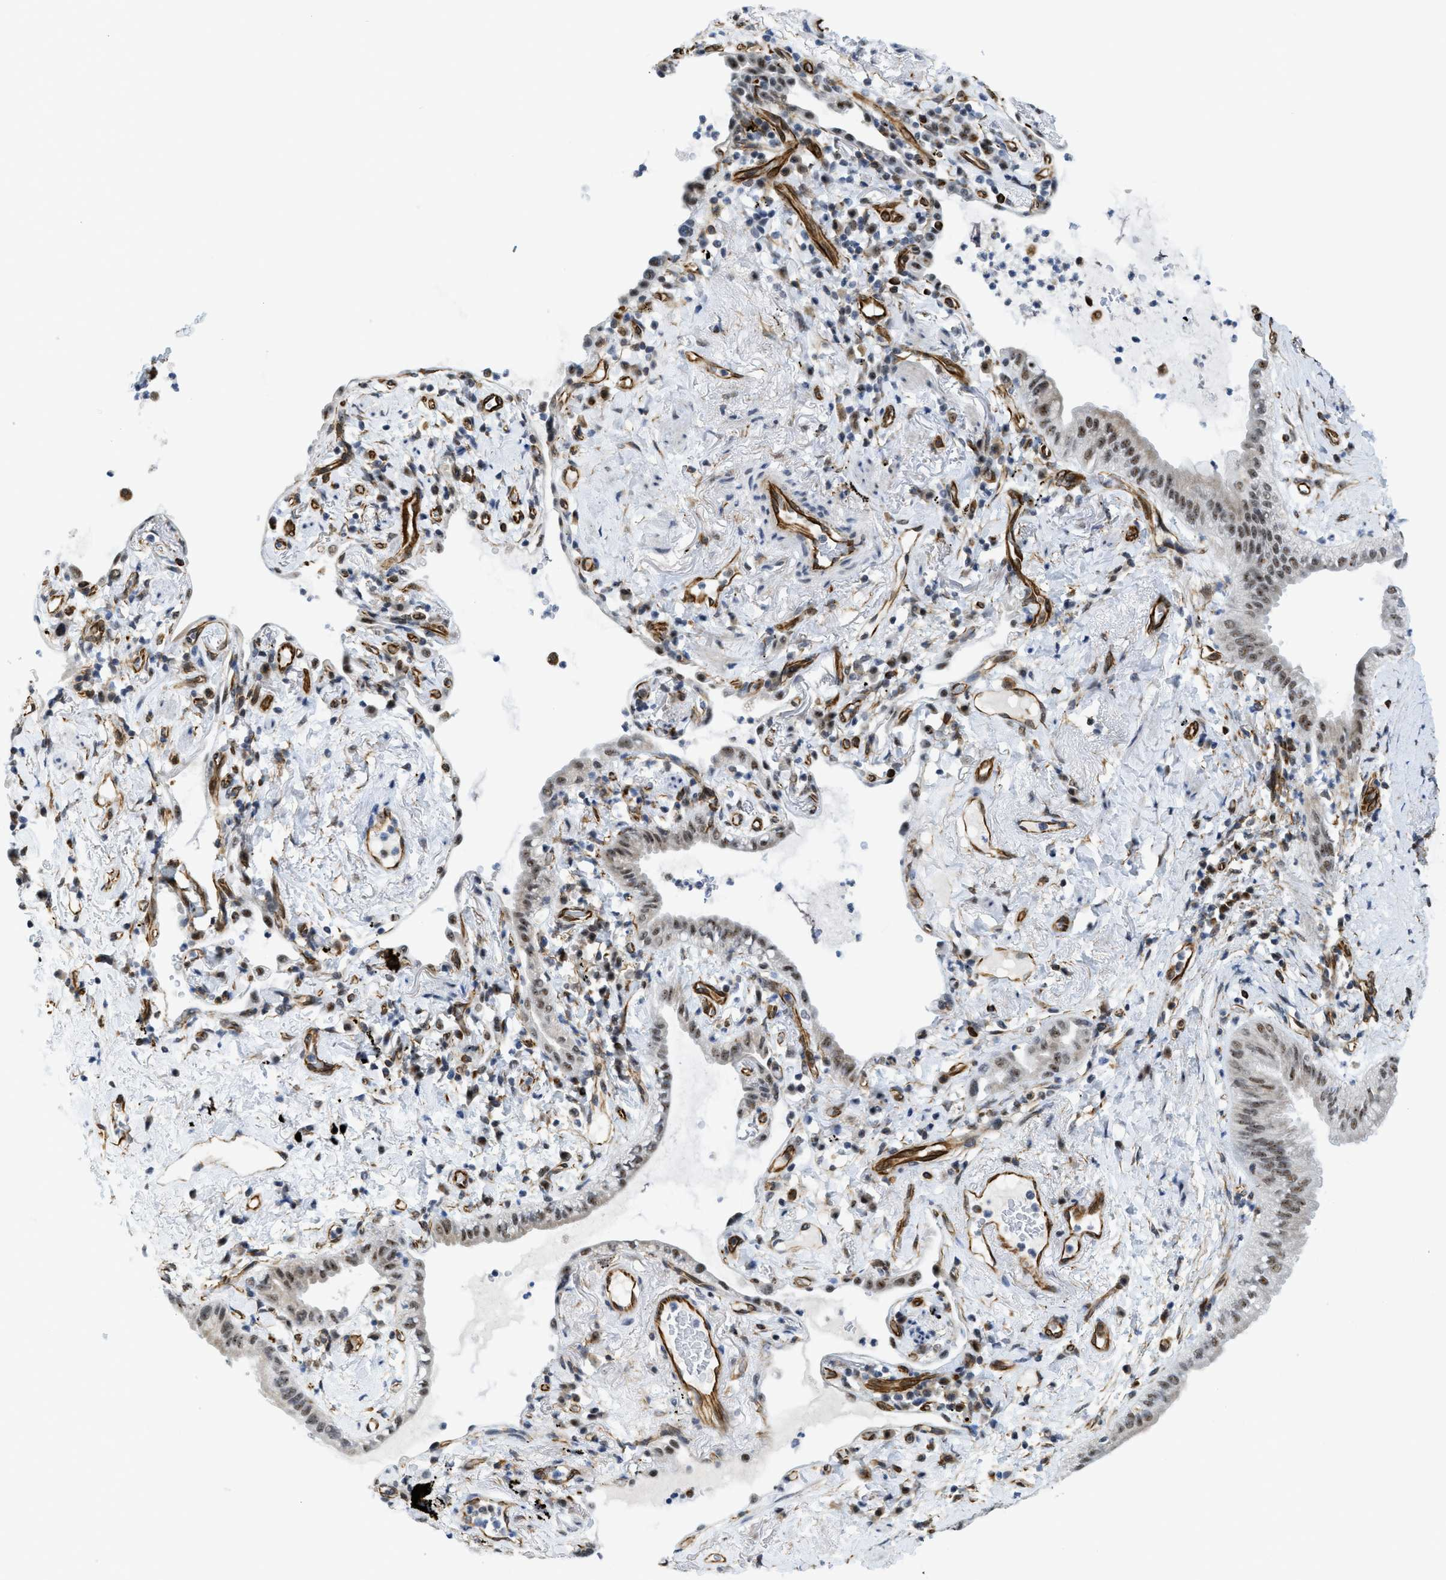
{"staining": {"intensity": "moderate", "quantity": ">75%", "location": "nuclear"}, "tissue": "lung cancer", "cell_type": "Tumor cells", "image_type": "cancer", "snomed": [{"axis": "morphology", "description": "Normal tissue, NOS"}, {"axis": "morphology", "description": "Adenocarcinoma, NOS"}, {"axis": "topography", "description": "Bronchus"}, {"axis": "topography", "description": "Lung"}], "caption": "Protein staining by IHC shows moderate nuclear staining in about >75% of tumor cells in lung cancer.", "gene": "LRRC8B", "patient": {"sex": "female", "age": 70}}